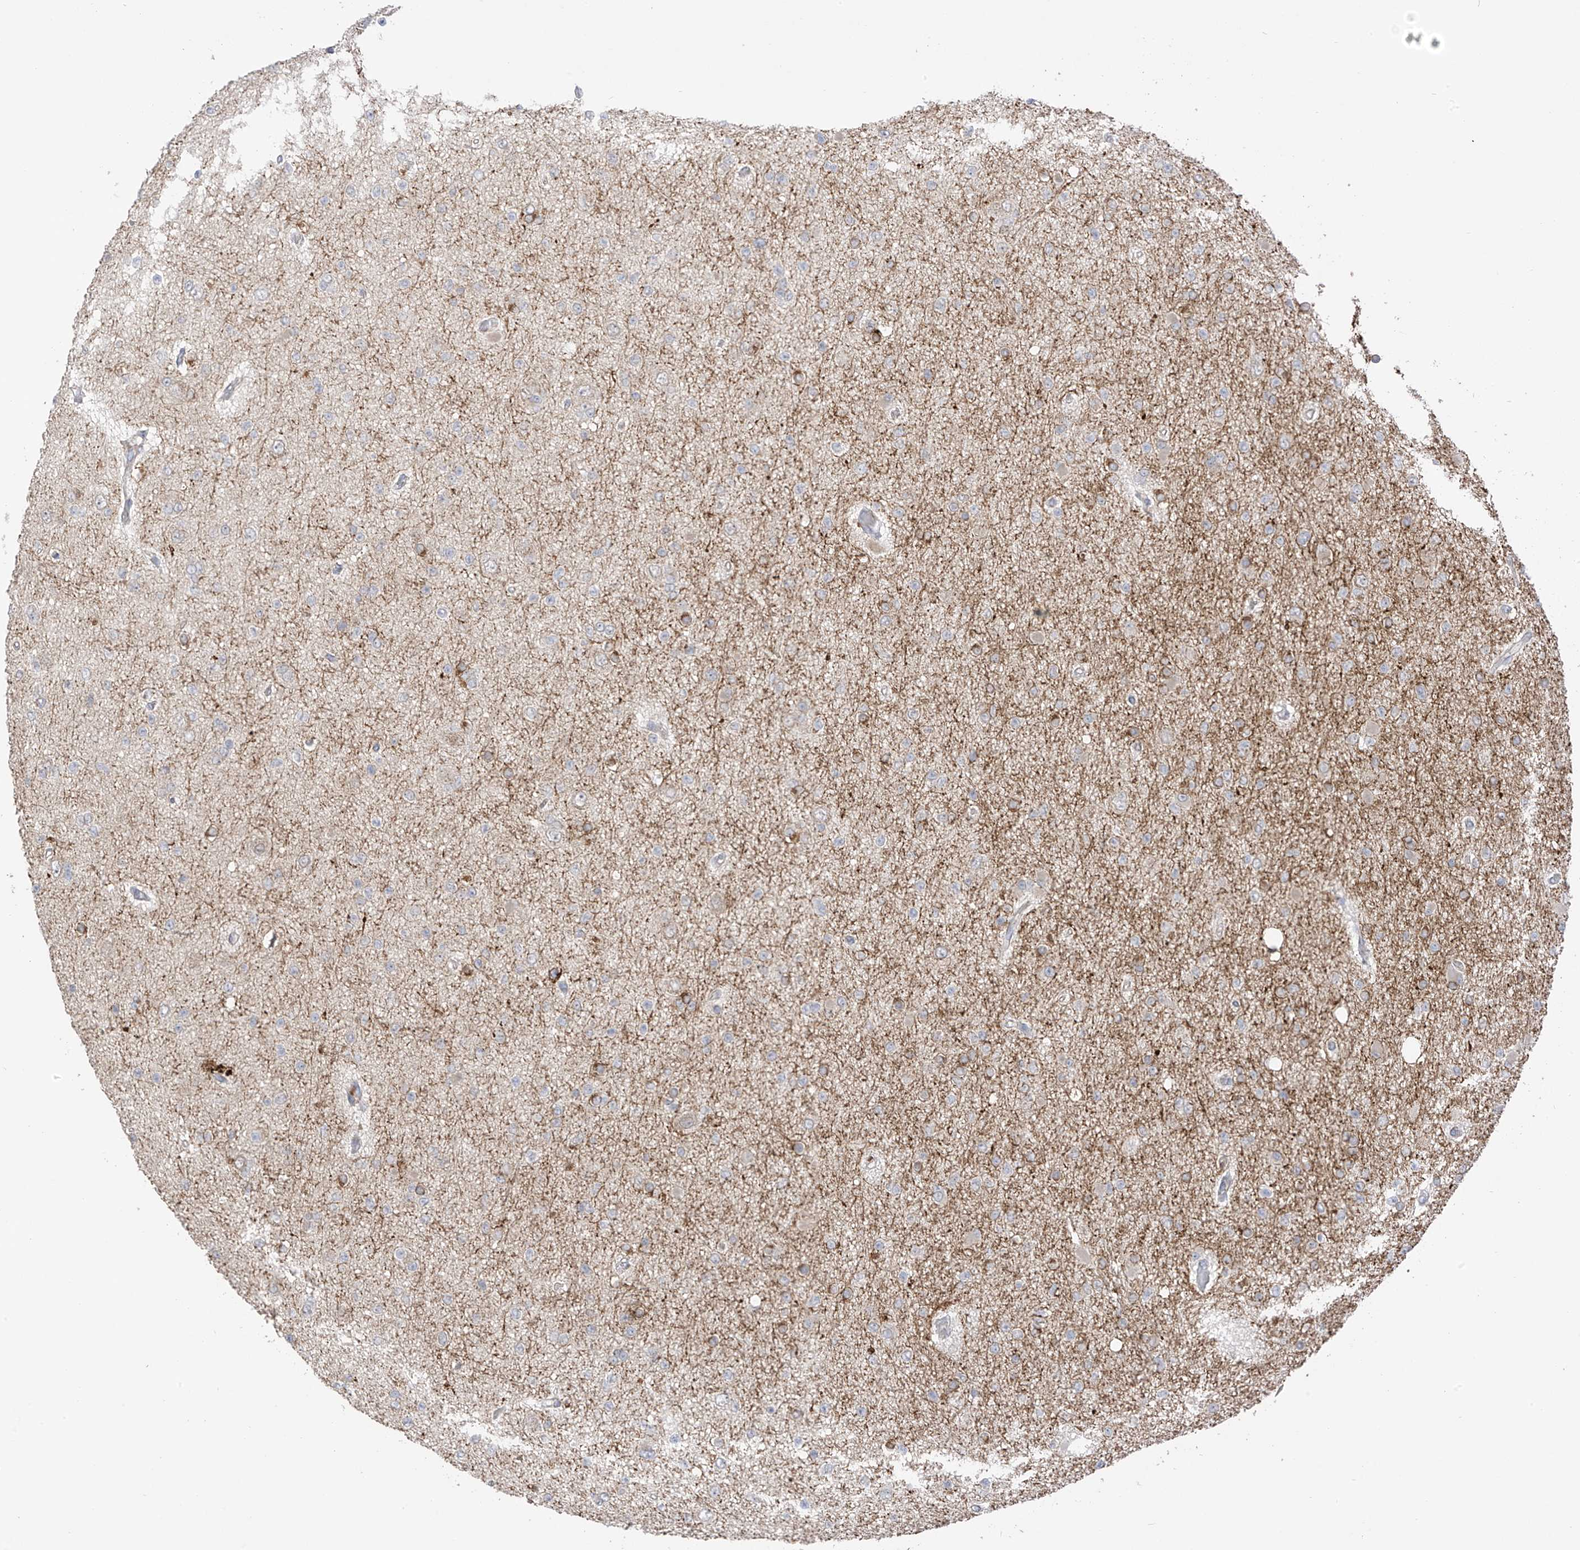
{"staining": {"intensity": "weak", "quantity": "<25%", "location": "cytoplasmic/membranous"}, "tissue": "glioma", "cell_type": "Tumor cells", "image_type": "cancer", "snomed": [{"axis": "morphology", "description": "Glioma, malignant, Low grade"}, {"axis": "topography", "description": "Brain"}], "caption": "An immunohistochemistry (IHC) histopathology image of glioma is shown. There is no staining in tumor cells of glioma.", "gene": "NALCN", "patient": {"sex": "female", "age": 22}}